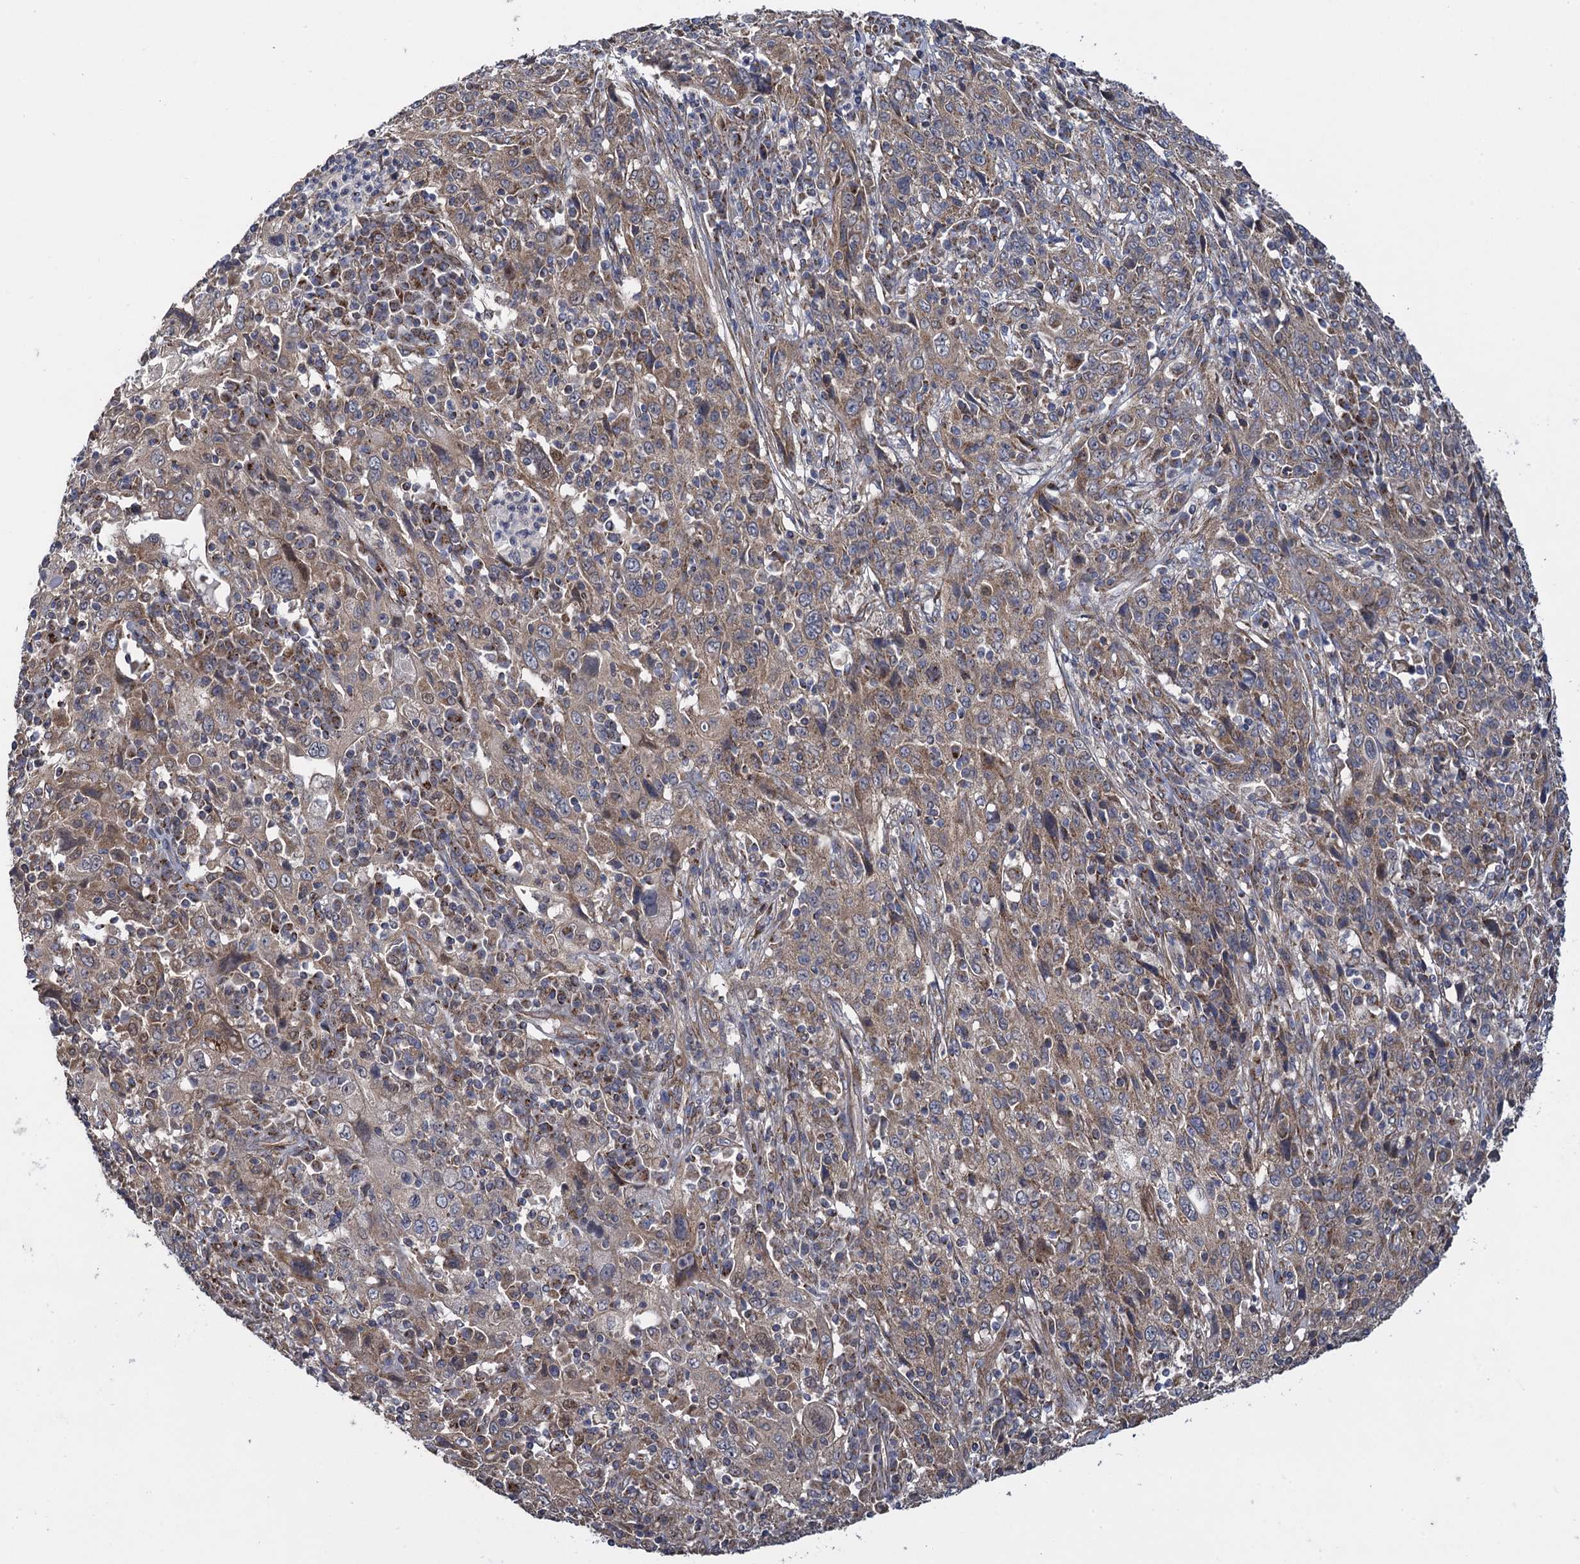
{"staining": {"intensity": "weak", "quantity": ">75%", "location": "cytoplasmic/membranous"}, "tissue": "cervical cancer", "cell_type": "Tumor cells", "image_type": "cancer", "snomed": [{"axis": "morphology", "description": "Squamous cell carcinoma, NOS"}, {"axis": "topography", "description": "Cervix"}], "caption": "Tumor cells display weak cytoplasmic/membranous positivity in approximately >75% of cells in cervical squamous cell carcinoma.", "gene": "HAUS1", "patient": {"sex": "female", "age": 46}}